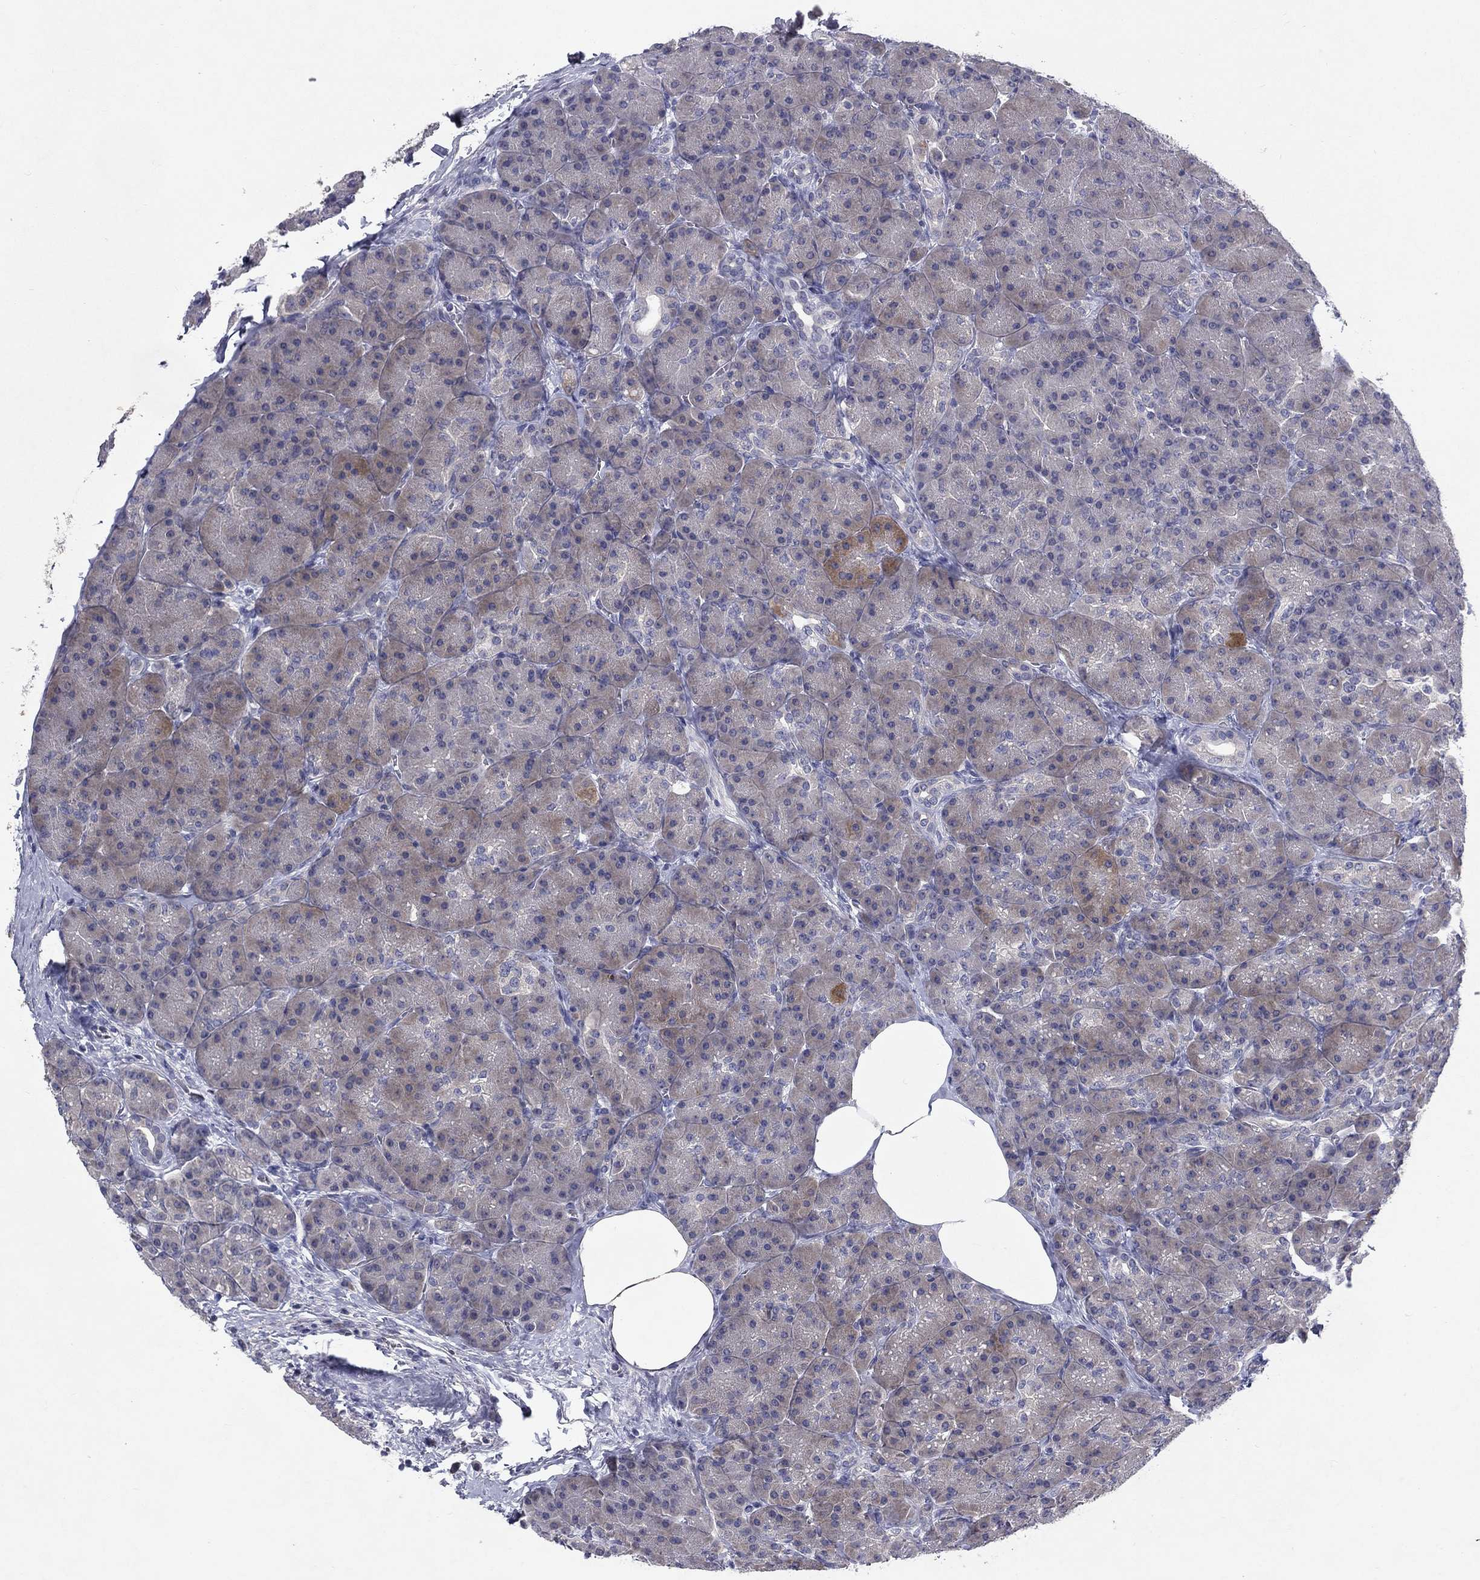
{"staining": {"intensity": "moderate", "quantity": "<25%", "location": "cytoplasmic/membranous"}, "tissue": "pancreas", "cell_type": "Exocrine glandular cells", "image_type": "normal", "snomed": [{"axis": "morphology", "description": "Normal tissue, NOS"}, {"axis": "topography", "description": "Pancreas"}], "caption": "A brown stain shows moderate cytoplasmic/membranous staining of a protein in exocrine glandular cells of unremarkable human pancreas.", "gene": "CACNA1A", "patient": {"sex": "male", "age": 57}}